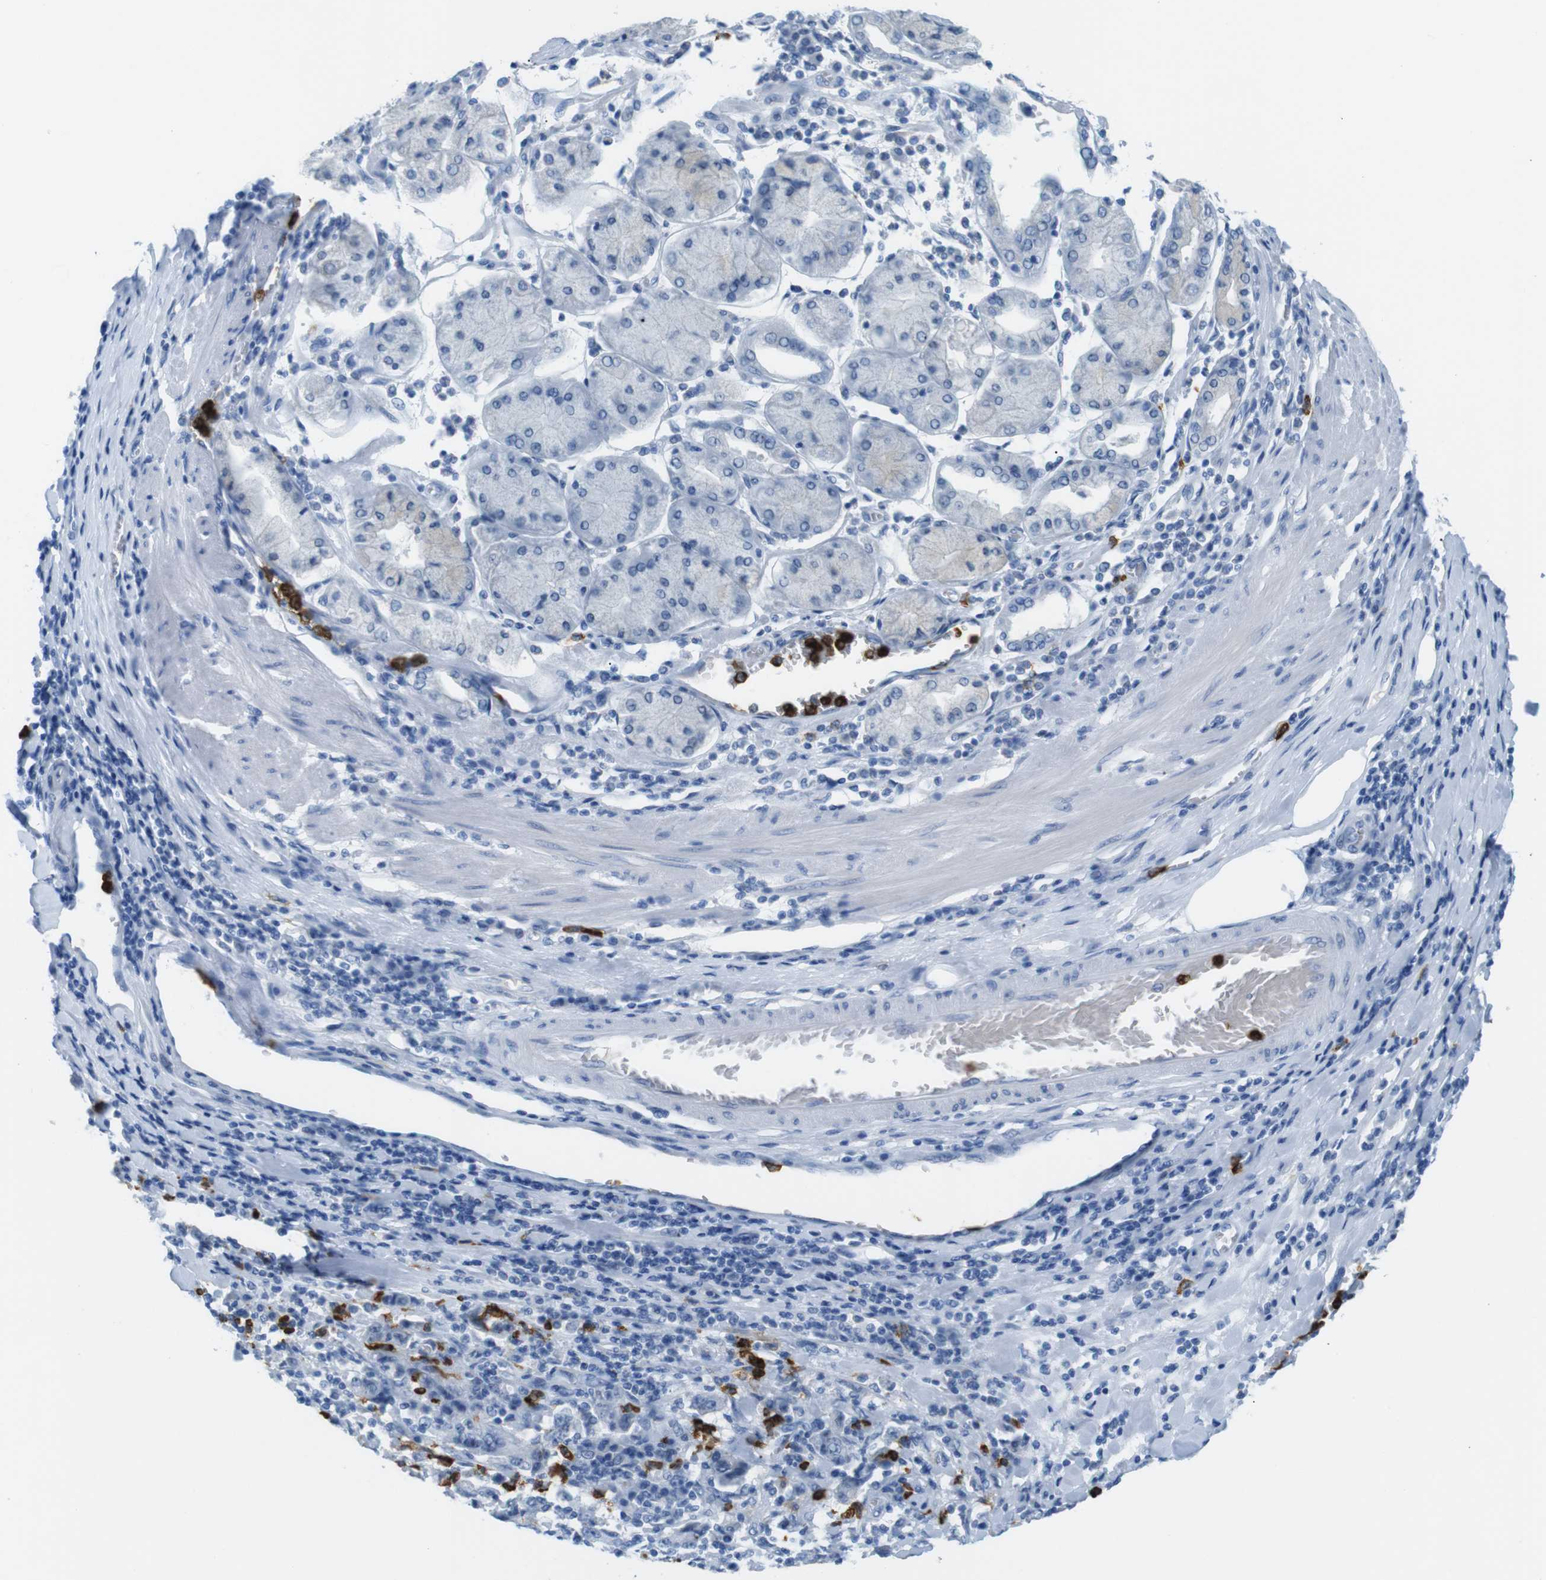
{"staining": {"intensity": "negative", "quantity": "none", "location": "none"}, "tissue": "stomach cancer", "cell_type": "Tumor cells", "image_type": "cancer", "snomed": [{"axis": "morphology", "description": "Normal tissue, NOS"}, {"axis": "morphology", "description": "Adenocarcinoma, NOS"}, {"axis": "topography", "description": "Stomach, upper"}, {"axis": "topography", "description": "Stomach"}], "caption": "High magnification brightfield microscopy of stomach adenocarcinoma stained with DAB (brown) and counterstained with hematoxylin (blue): tumor cells show no significant staining.", "gene": "MCEMP1", "patient": {"sex": "male", "age": 59}}